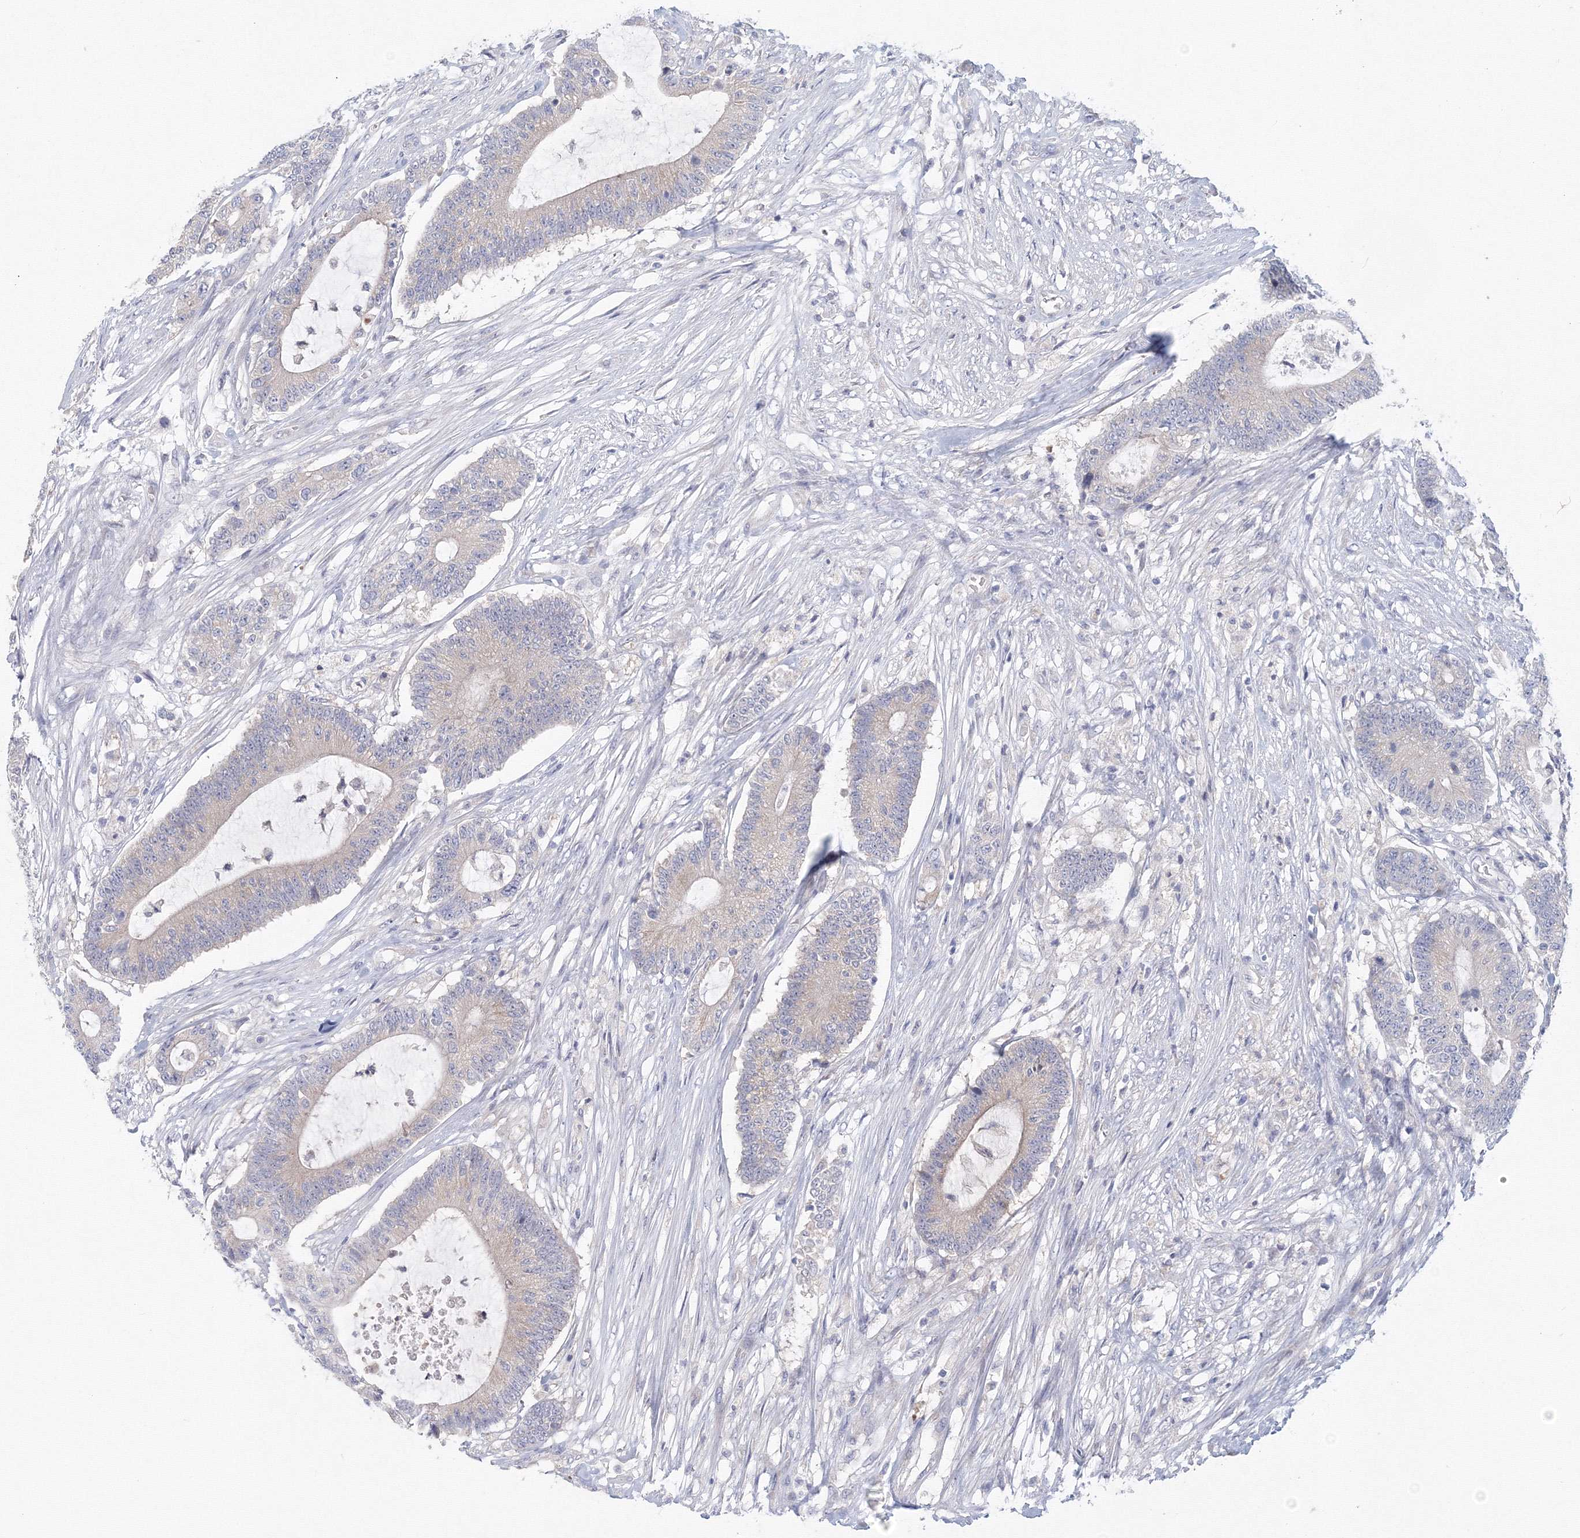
{"staining": {"intensity": "negative", "quantity": "none", "location": "none"}, "tissue": "colorectal cancer", "cell_type": "Tumor cells", "image_type": "cancer", "snomed": [{"axis": "morphology", "description": "Adenocarcinoma, NOS"}, {"axis": "topography", "description": "Colon"}], "caption": "DAB immunohistochemical staining of human colorectal cancer exhibits no significant expression in tumor cells.", "gene": "TACC2", "patient": {"sex": "female", "age": 84}}